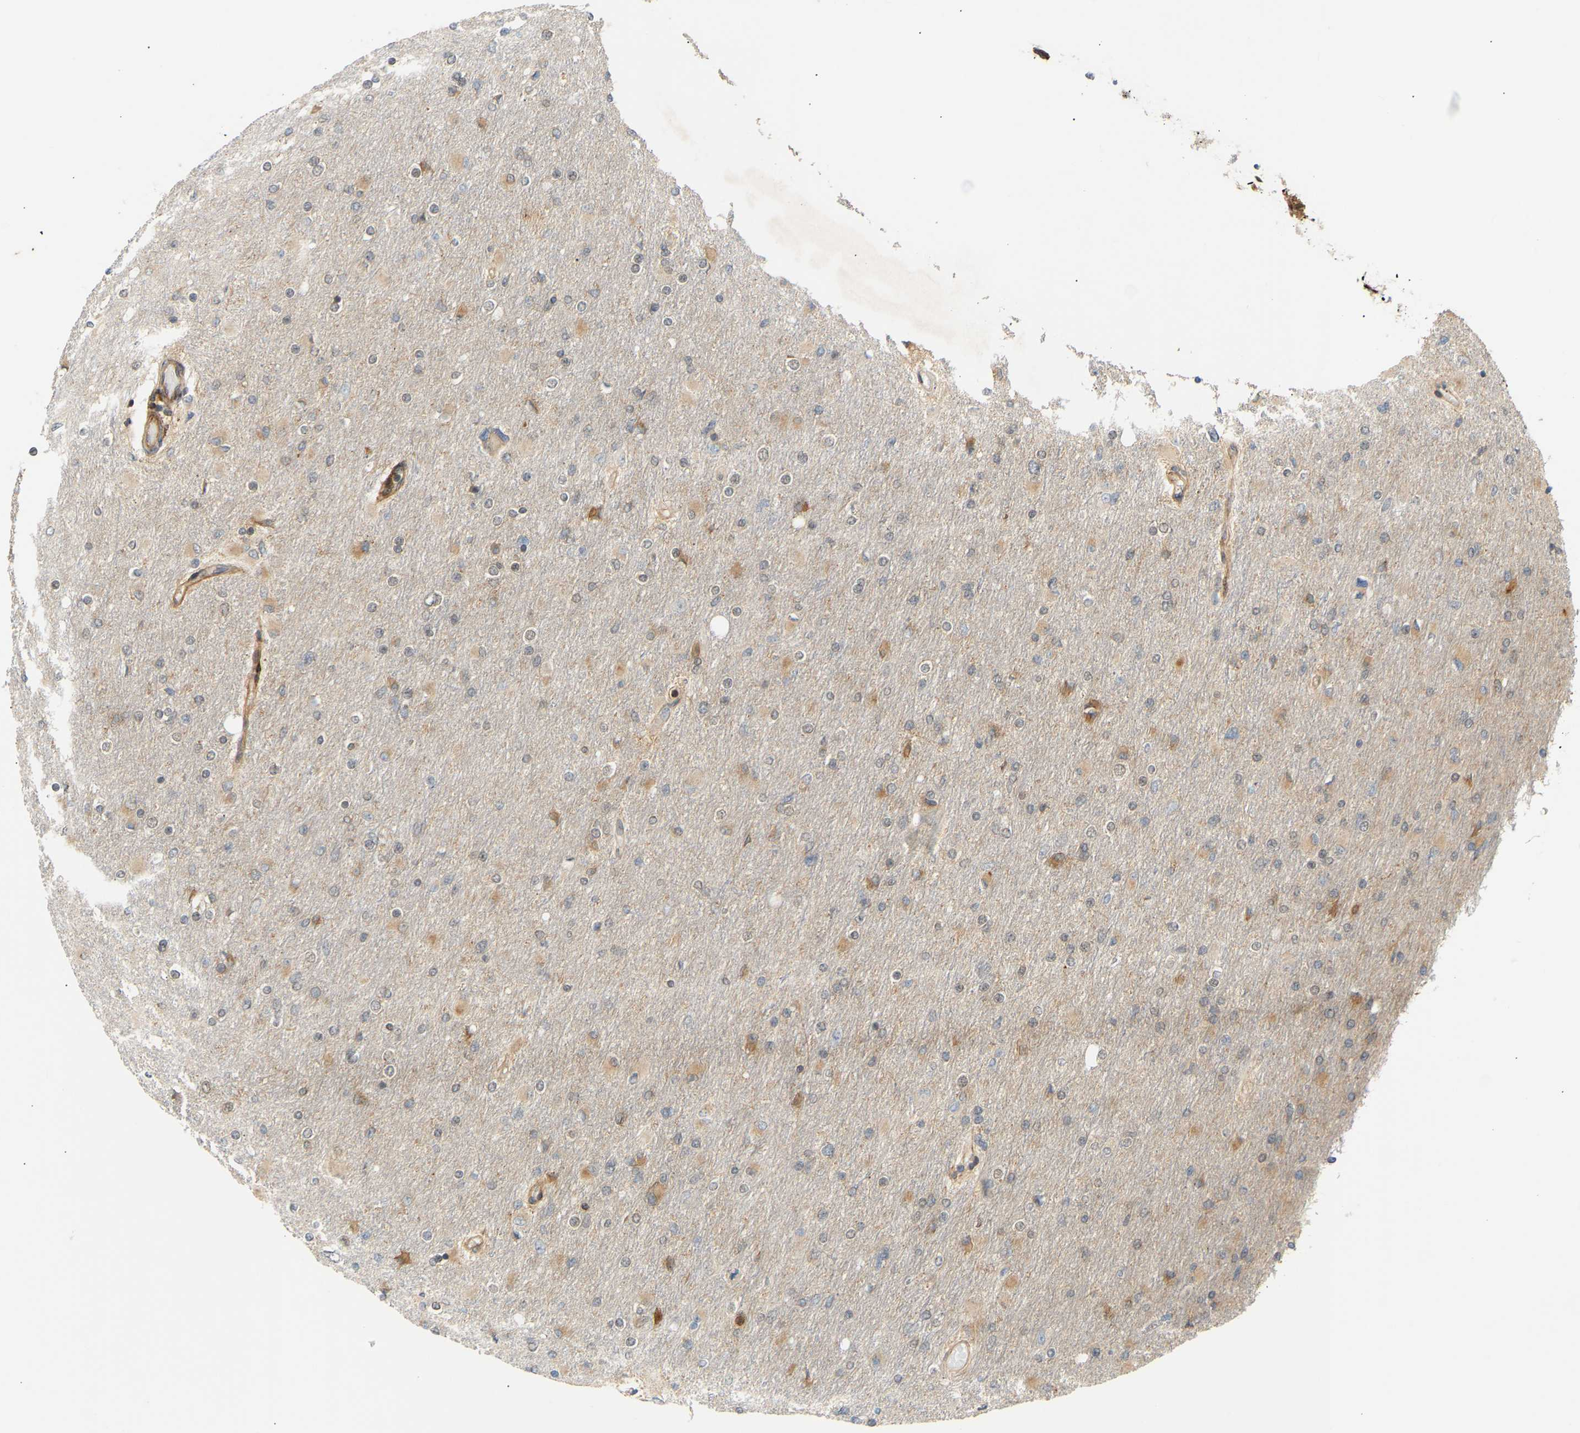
{"staining": {"intensity": "moderate", "quantity": "25%-75%", "location": "cytoplasmic/membranous"}, "tissue": "glioma", "cell_type": "Tumor cells", "image_type": "cancer", "snomed": [{"axis": "morphology", "description": "Glioma, malignant, High grade"}, {"axis": "topography", "description": "Cerebral cortex"}], "caption": "IHC of human glioma exhibits medium levels of moderate cytoplasmic/membranous positivity in about 25%-75% of tumor cells. (Brightfield microscopy of DAB IHC at high magnification).", "gene": "PLCG2", "patient": {"sex": "female", "age": 36}}